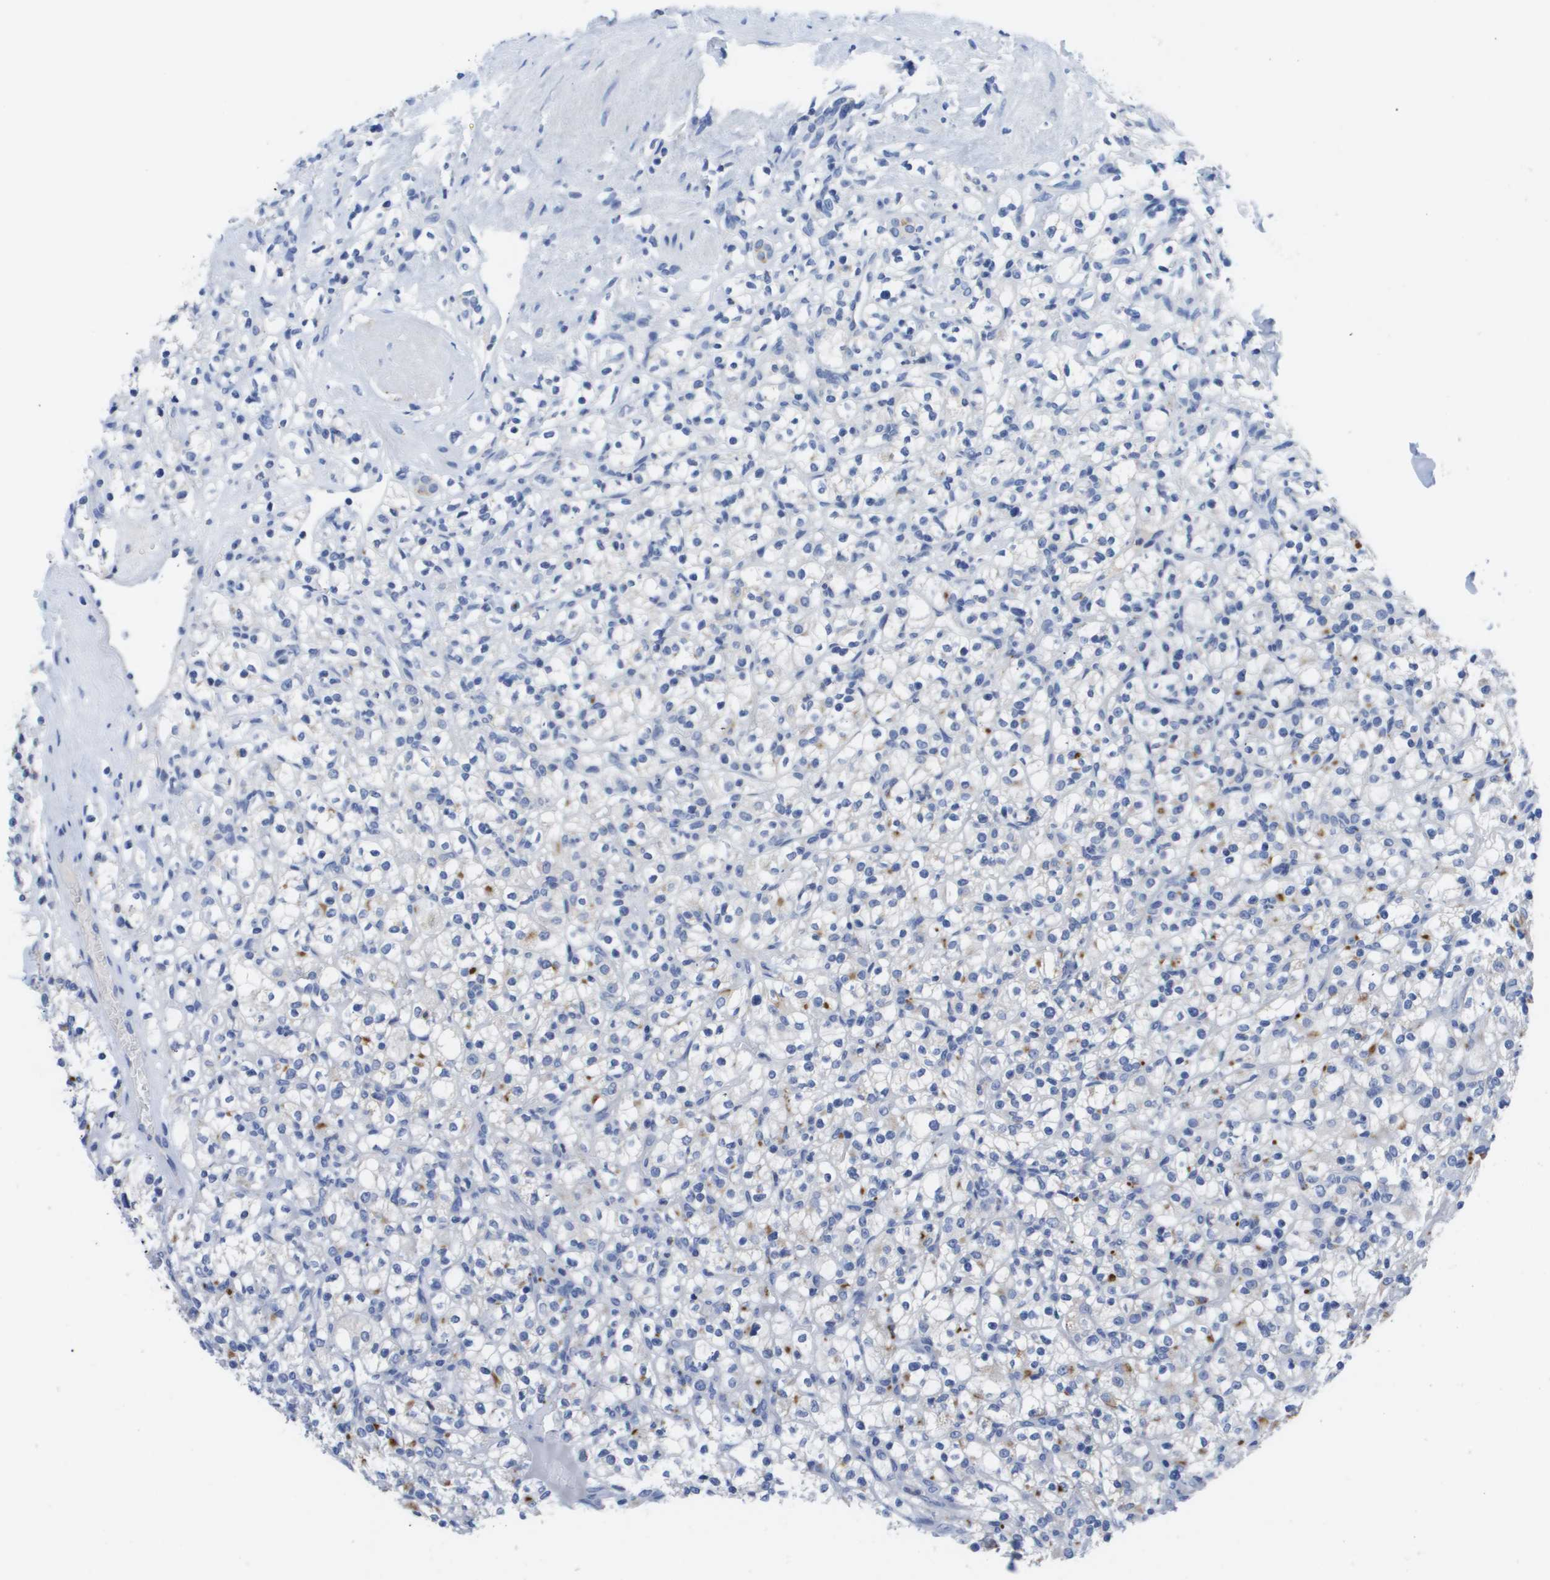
{"staining": {"intensity": "negative", "quantity": "none", "location": "none"}, "tissue": "renal cancer", "cell_type": "Tumor cells", "image_type": "cancer", "snomed": [{"axis": "morphology", "description": "Normal tissue, NOS"}, {"axis": "morphology", "description": "Adenocarcinoma, NOS"}, {"axis": "topography", "description": "Kidney"}], "caption": "The photomicrograph reveals no staining of tumor cells in adenocarcinoma (renal). Brightfield microscopy of IHC stained with DAB (brown) and hematoxylin (blue), captured at high magnification.", "gene": "MS4A1", "patient": {"sex": "female", "age": 72}}